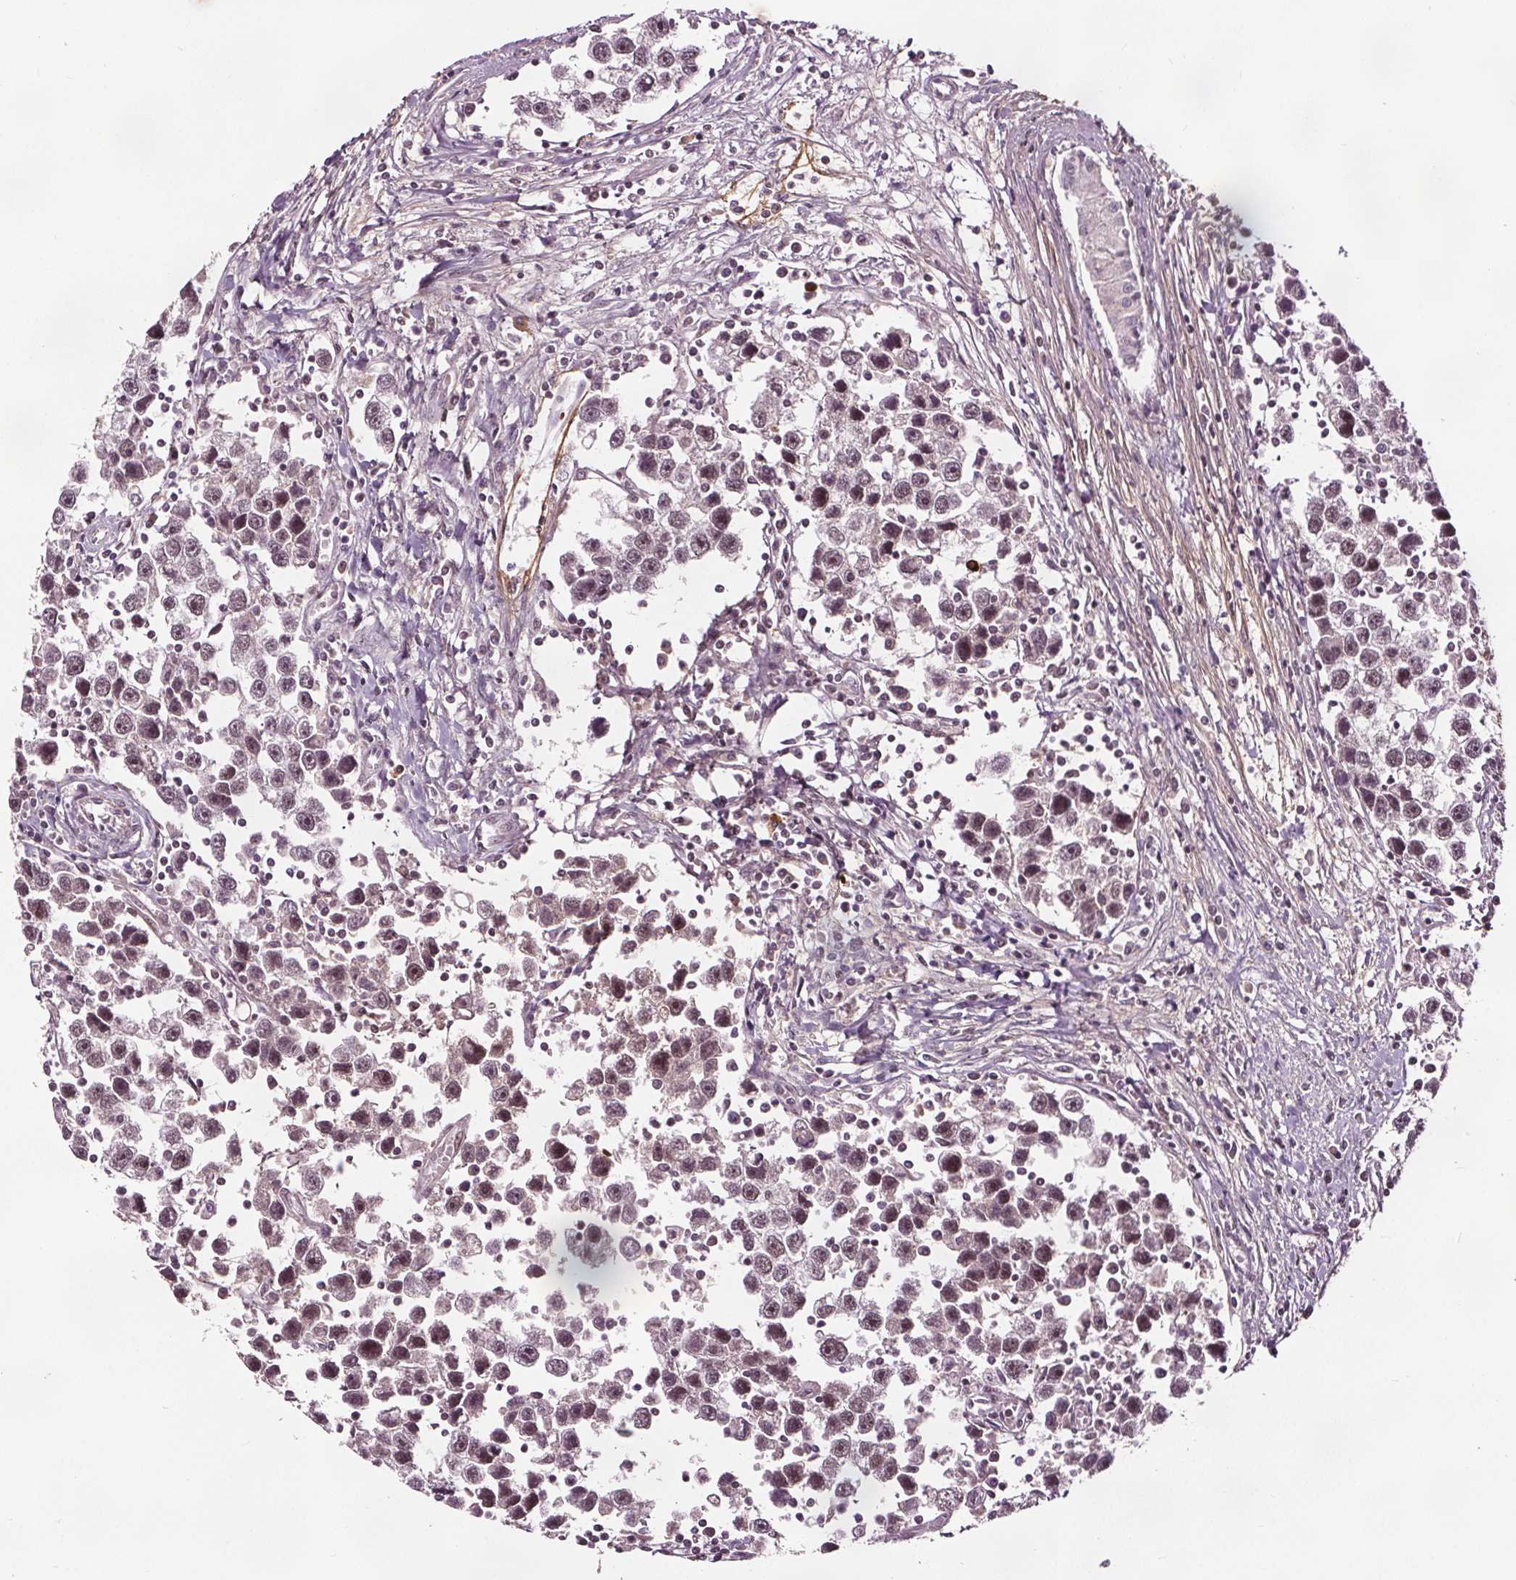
{"staining": {"intensity": "weak", "quantity": "25%-75%", "location": "nuclear"}, "tissue": "testis cancer", "cell_type": "Tumor cells", "image_type": "cancer", "snomed": [{"axis": "morphology", "description": "Seminoma, NOS"}, {"axis": "topography", "description": "Testis"}], "caption": "A high-resolution histopathology image shows immunohistochemistry staining of seminoma (testis), which exhibits weak nuclear expression in approximately 25%-75% of tumor cells.", "gene": "DDX11", "patient": {"sex": "male", "age": 30}}